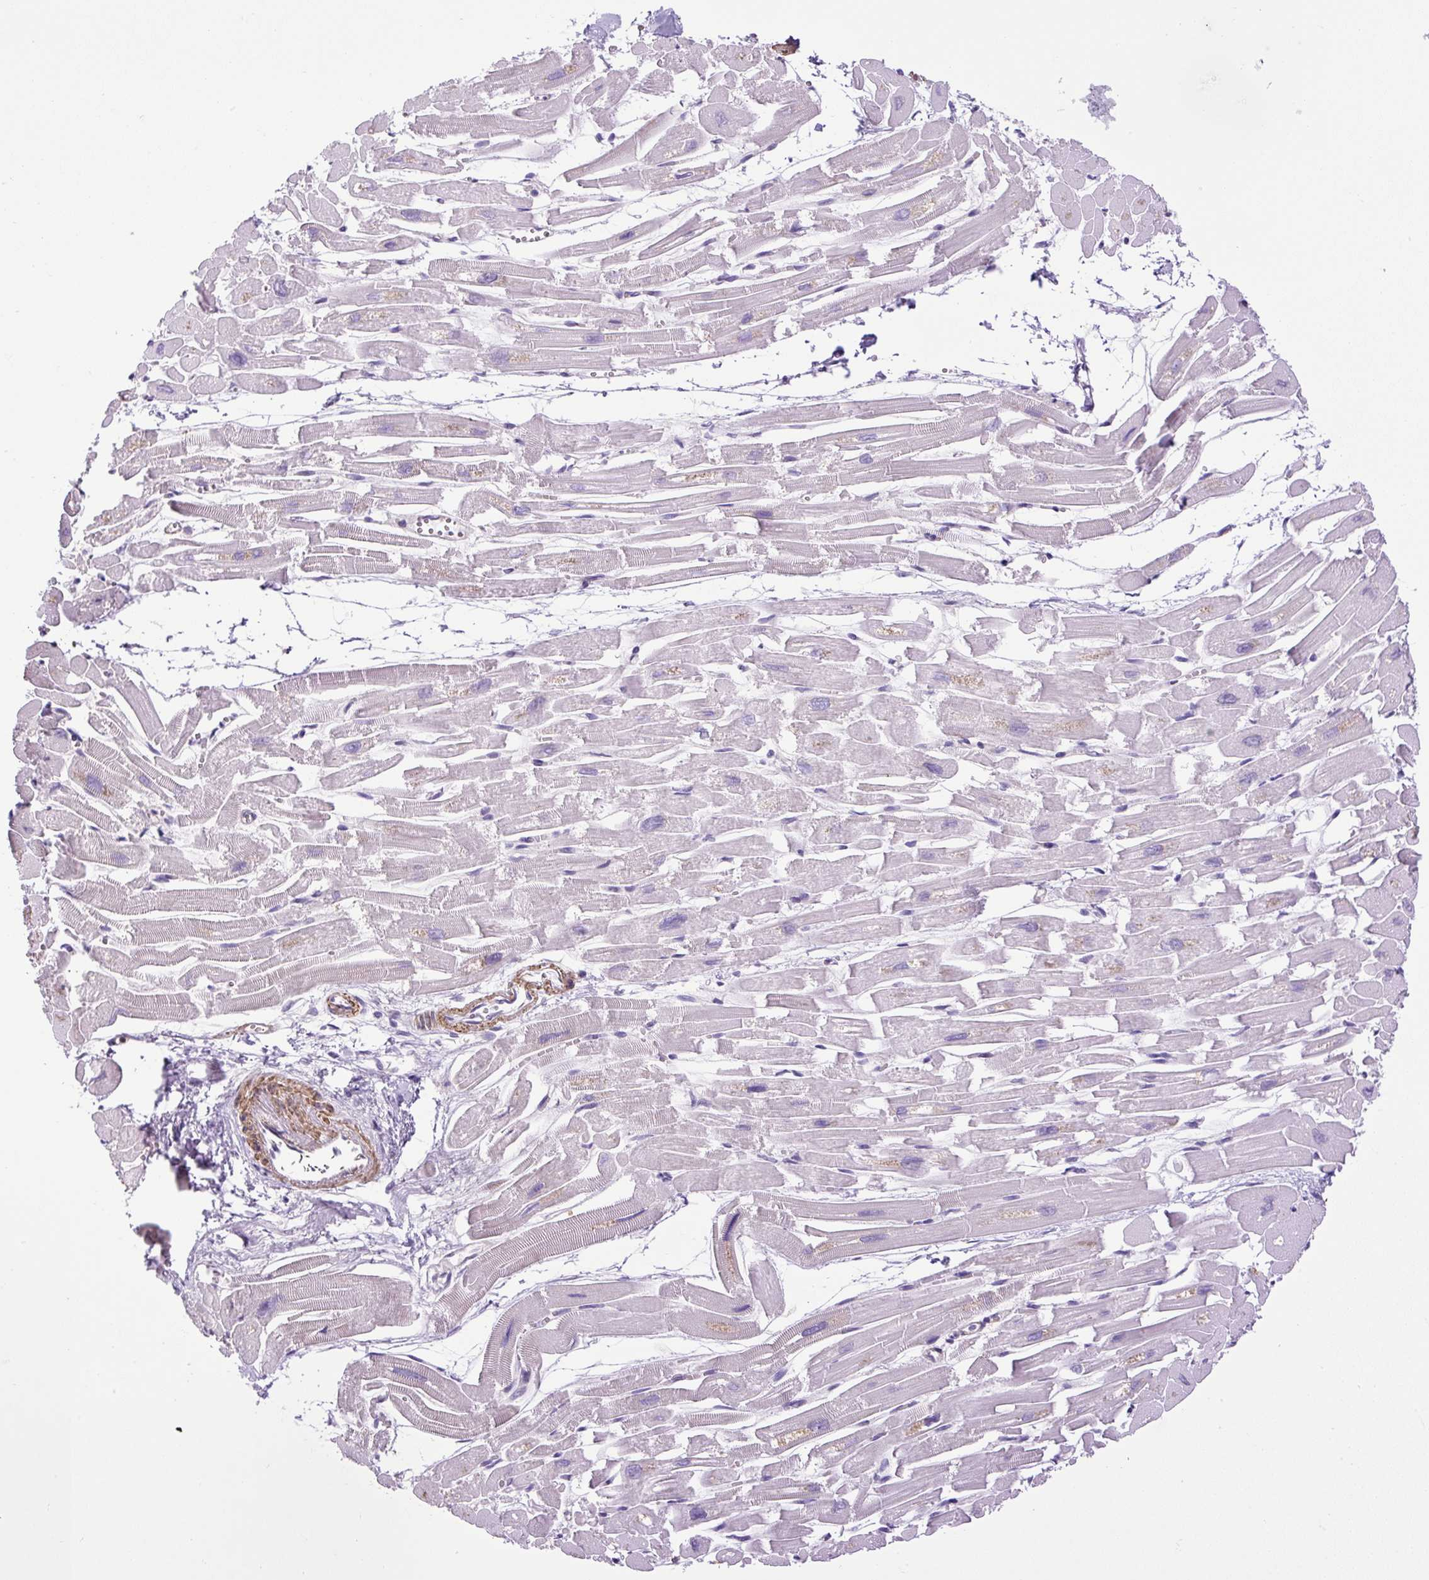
{"staining": {"intensity": "negative", "quantity": "none", "location": "none"}, "tissue": "heart muscle", "cell_type": "Cardiomyocytes", "image_type": "normal", "snomed": [{"axis": "morphology", "description": "Normal tissue, NOS"}, {"axis": "topography", "description": "Heart"}], "caption": "Heart muscle stained for a protein using immunohistochemistry (IHC) demonstrates no expression cardiomyocytes.", "gene": "VWA7", "patient": {"sex": "male", "age": 54}}